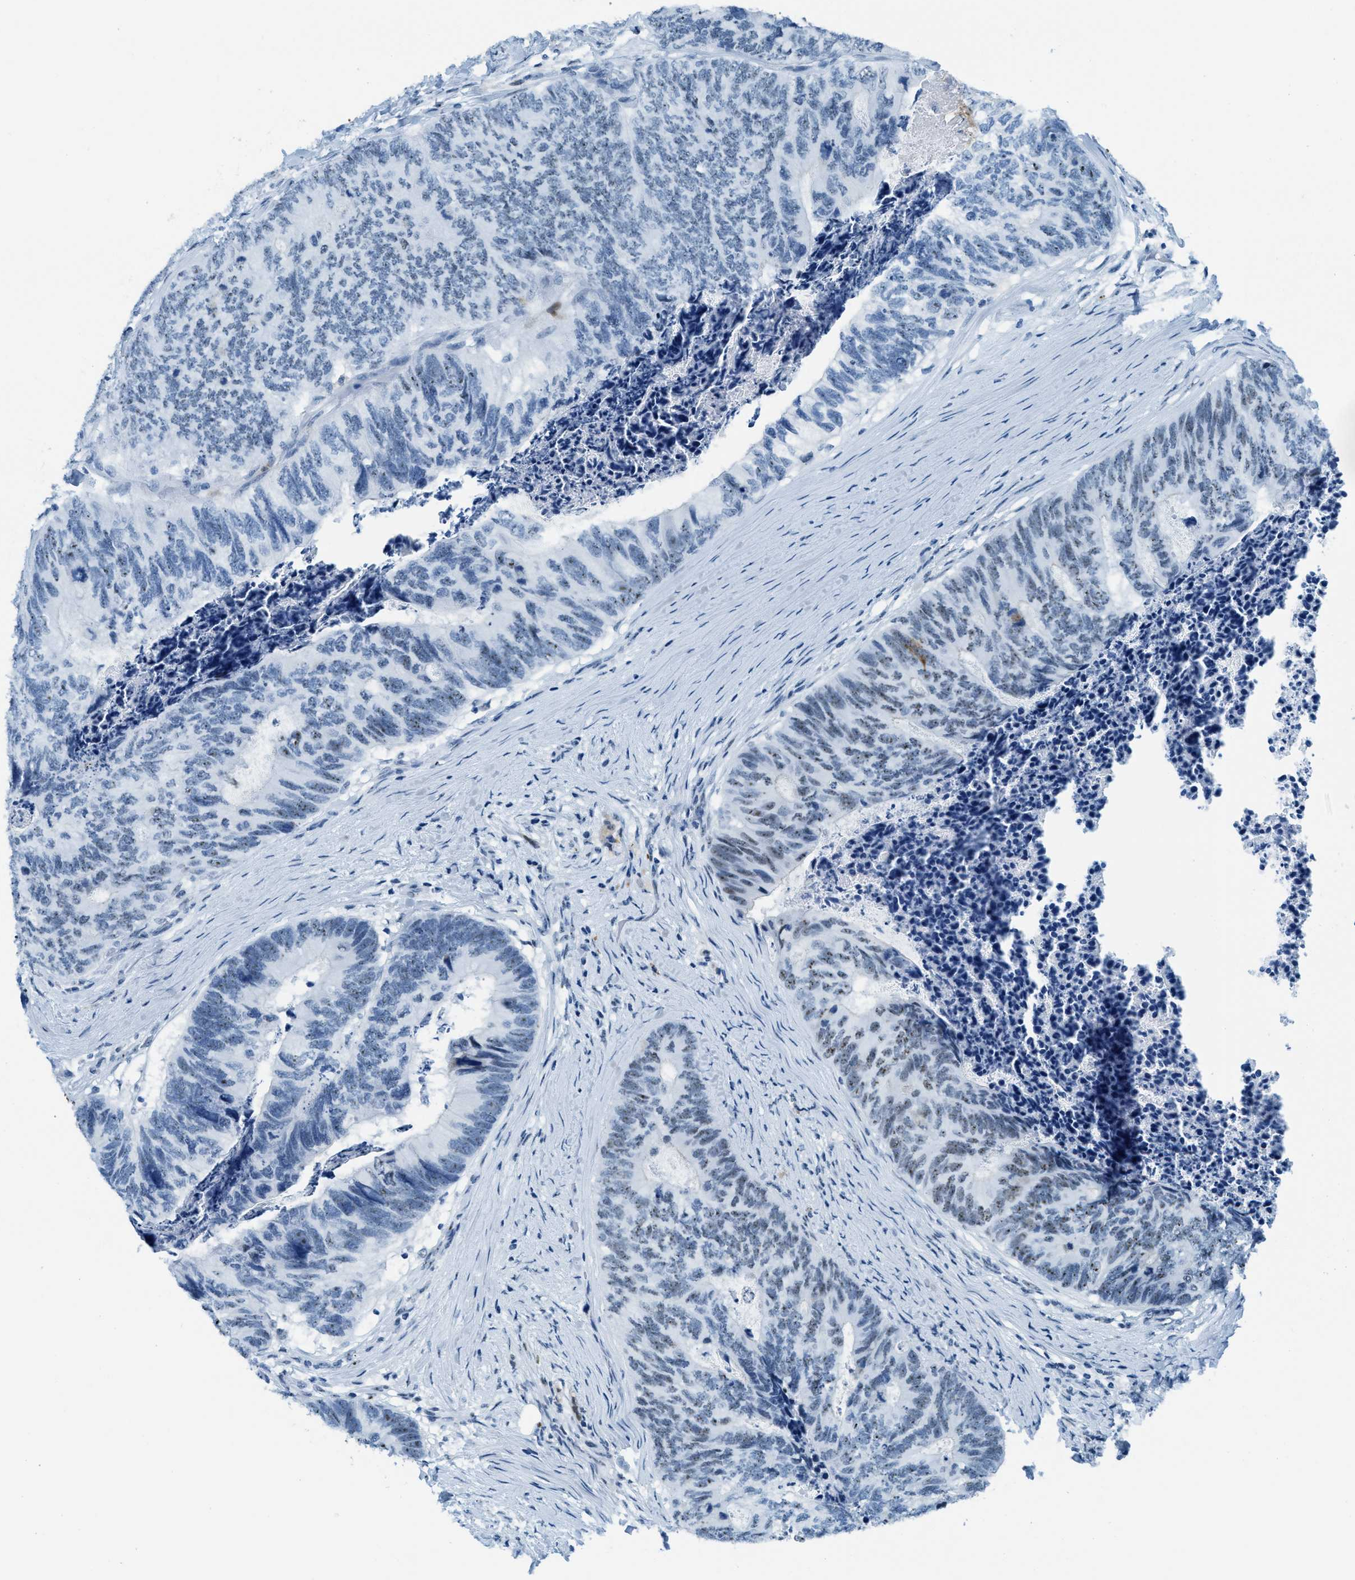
{"staining": {"intensity": "weak", "quantity": "25%-75%", "location": "nuclear"}, "tissue": "colorectal cancer", "cell_type": "Tumor cells", "image_type": "cancer", "snomed": [{"axis": "morphology", "description": "Adenocarcinoma, NOS"}, {"axis": "topography", "description": "Colon"}], "caption": "This is an image of IHC staining of colorectal adenocarcinoma, which shows weak staining in the nuclear of tumor cells.", "gene": "PLA2G2A", "patient": {"sex": "female", "age": 67}}